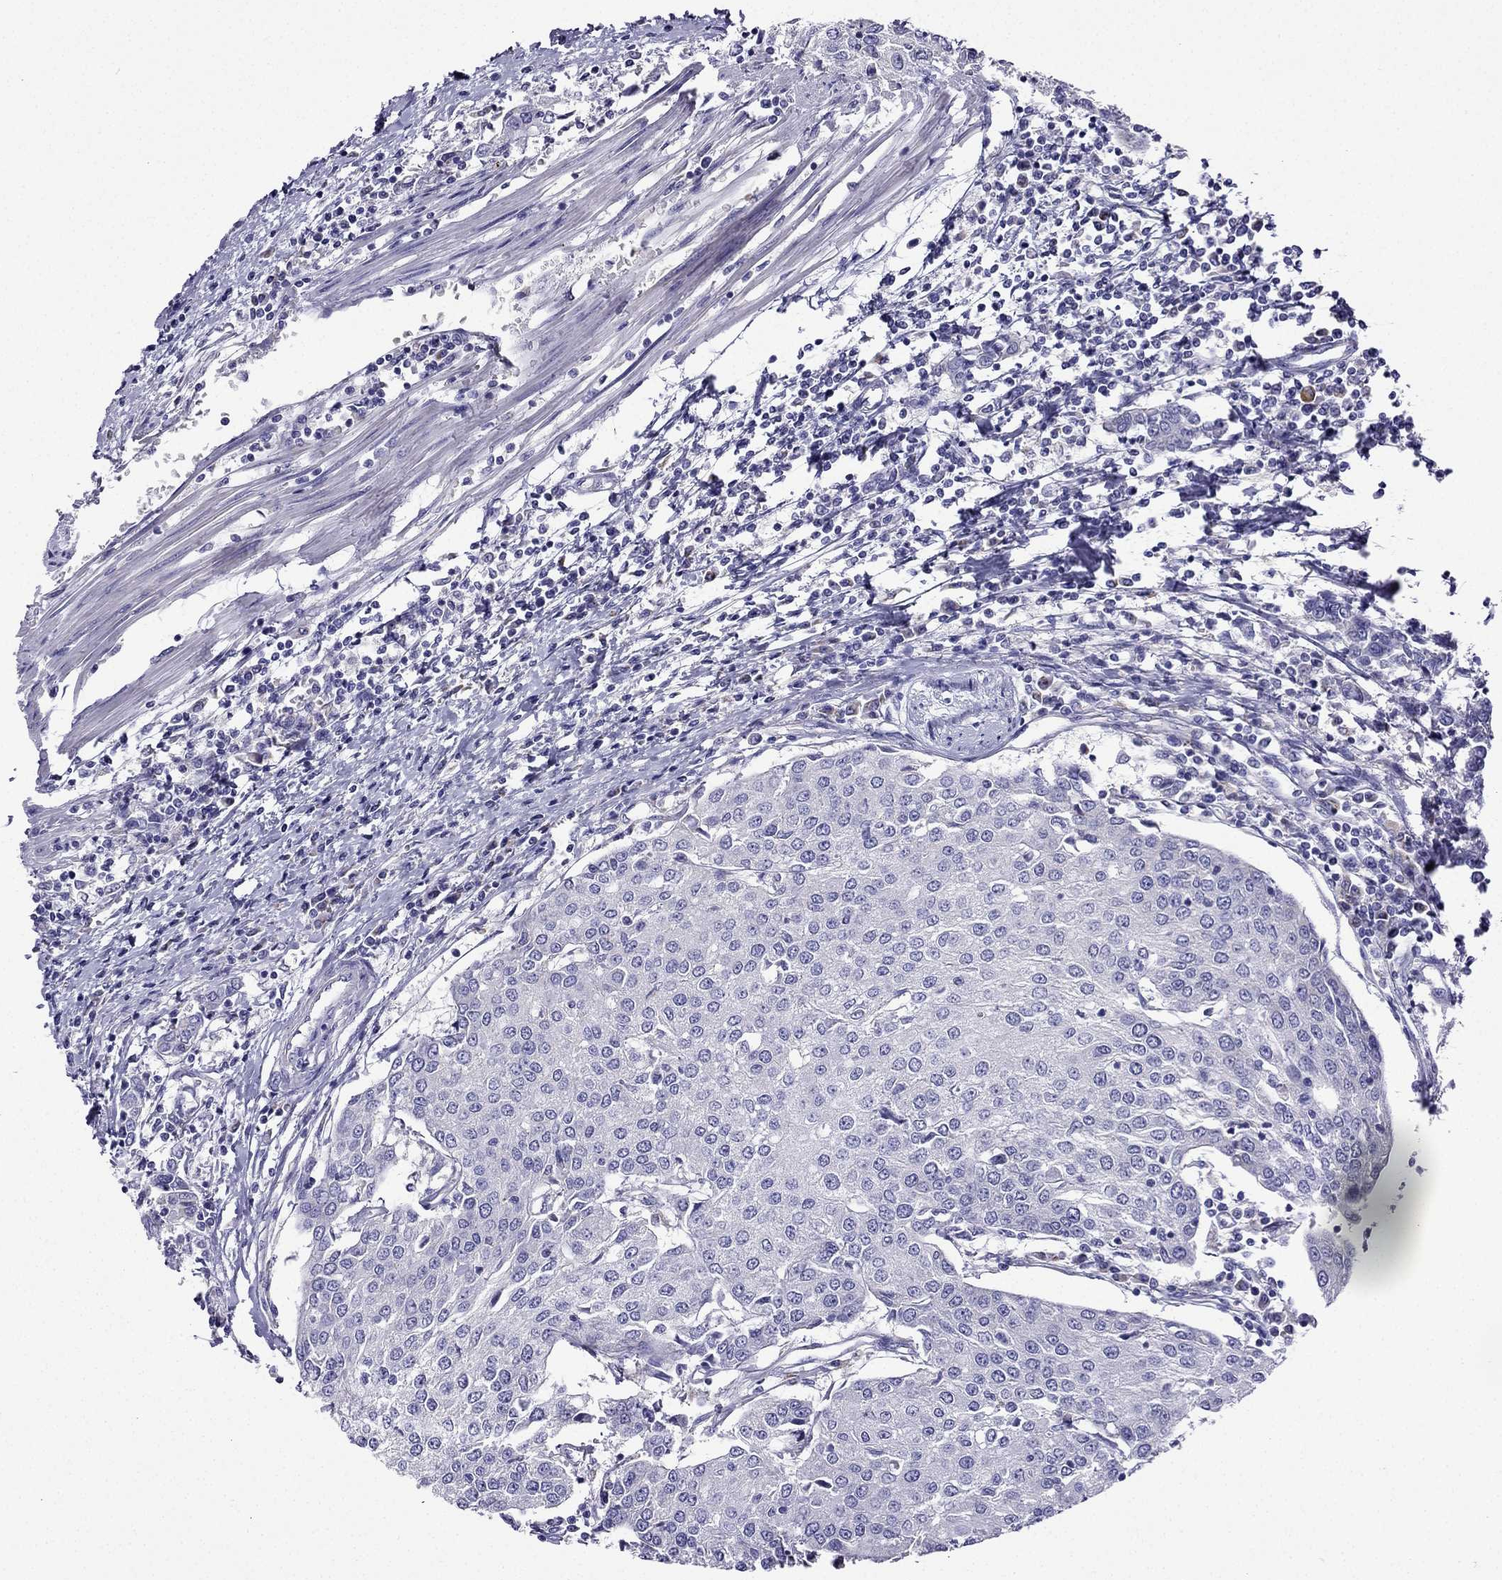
{"staining": {"intensity": "negative", "quantity": "none", "location": "none"}, "tissue": "urothelial cancer", "cell_type": "Tumor cells", "image_type": "cancer", "snomed": [{"axis": "morphology", "description": "Urothelial carcinoma, High grade"}, {"axis": "topography", "description": "Urinary bladder"}], "caption": "Urothelial carcinoma (high-grade) was stained to show a protein in brown. There is no significant positivity in tumor cells.", "gene": "KIF5A", "patient": {"sex": "female", "age": 85}}